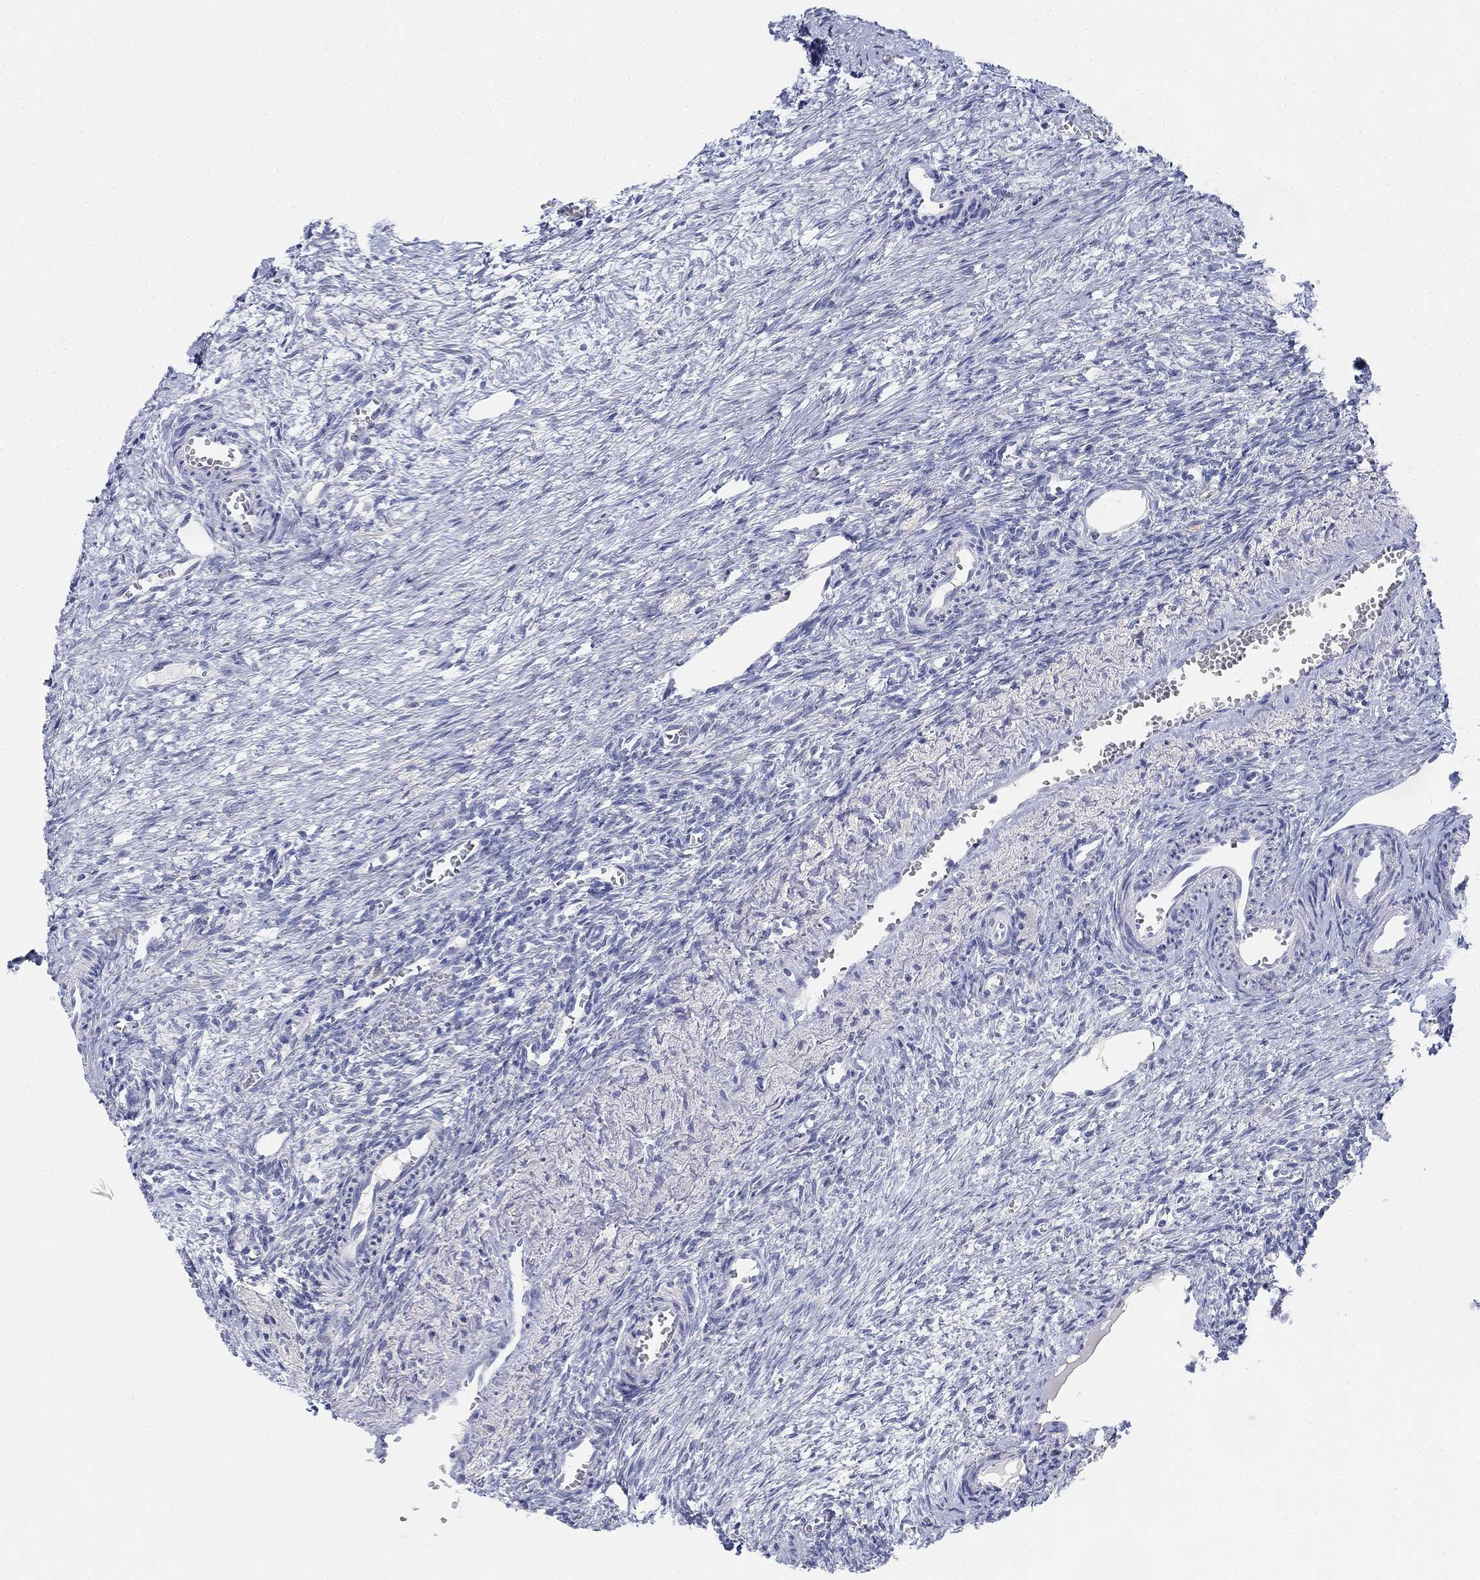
{"staining": {"intensity": "negative", "quantity": "none", "location": "none"}, "tissue": "ovary", "cell_type": "Ovarian stroma cells", "image_type": "normal", "snomed": [{"axis": "morphology", "description": "Normal tissue, NOS"}, {"axis": "topography", "description": "Ovary"}], "caption": "High power microscopy micrograph of an immunohistochemistry photomicrograph of unremarkable ovary, revealing no significant positivity in ovarian stroma cells. (Stains: DAB (3,3'-diaminobenzidine) immunohistochemistry (IHC) with hematoxylin counter stain, Microscopy: brightfield microscopy at high magnification).", "gene": "GCNA", "patient": {"sex": "female", "age": 39}}